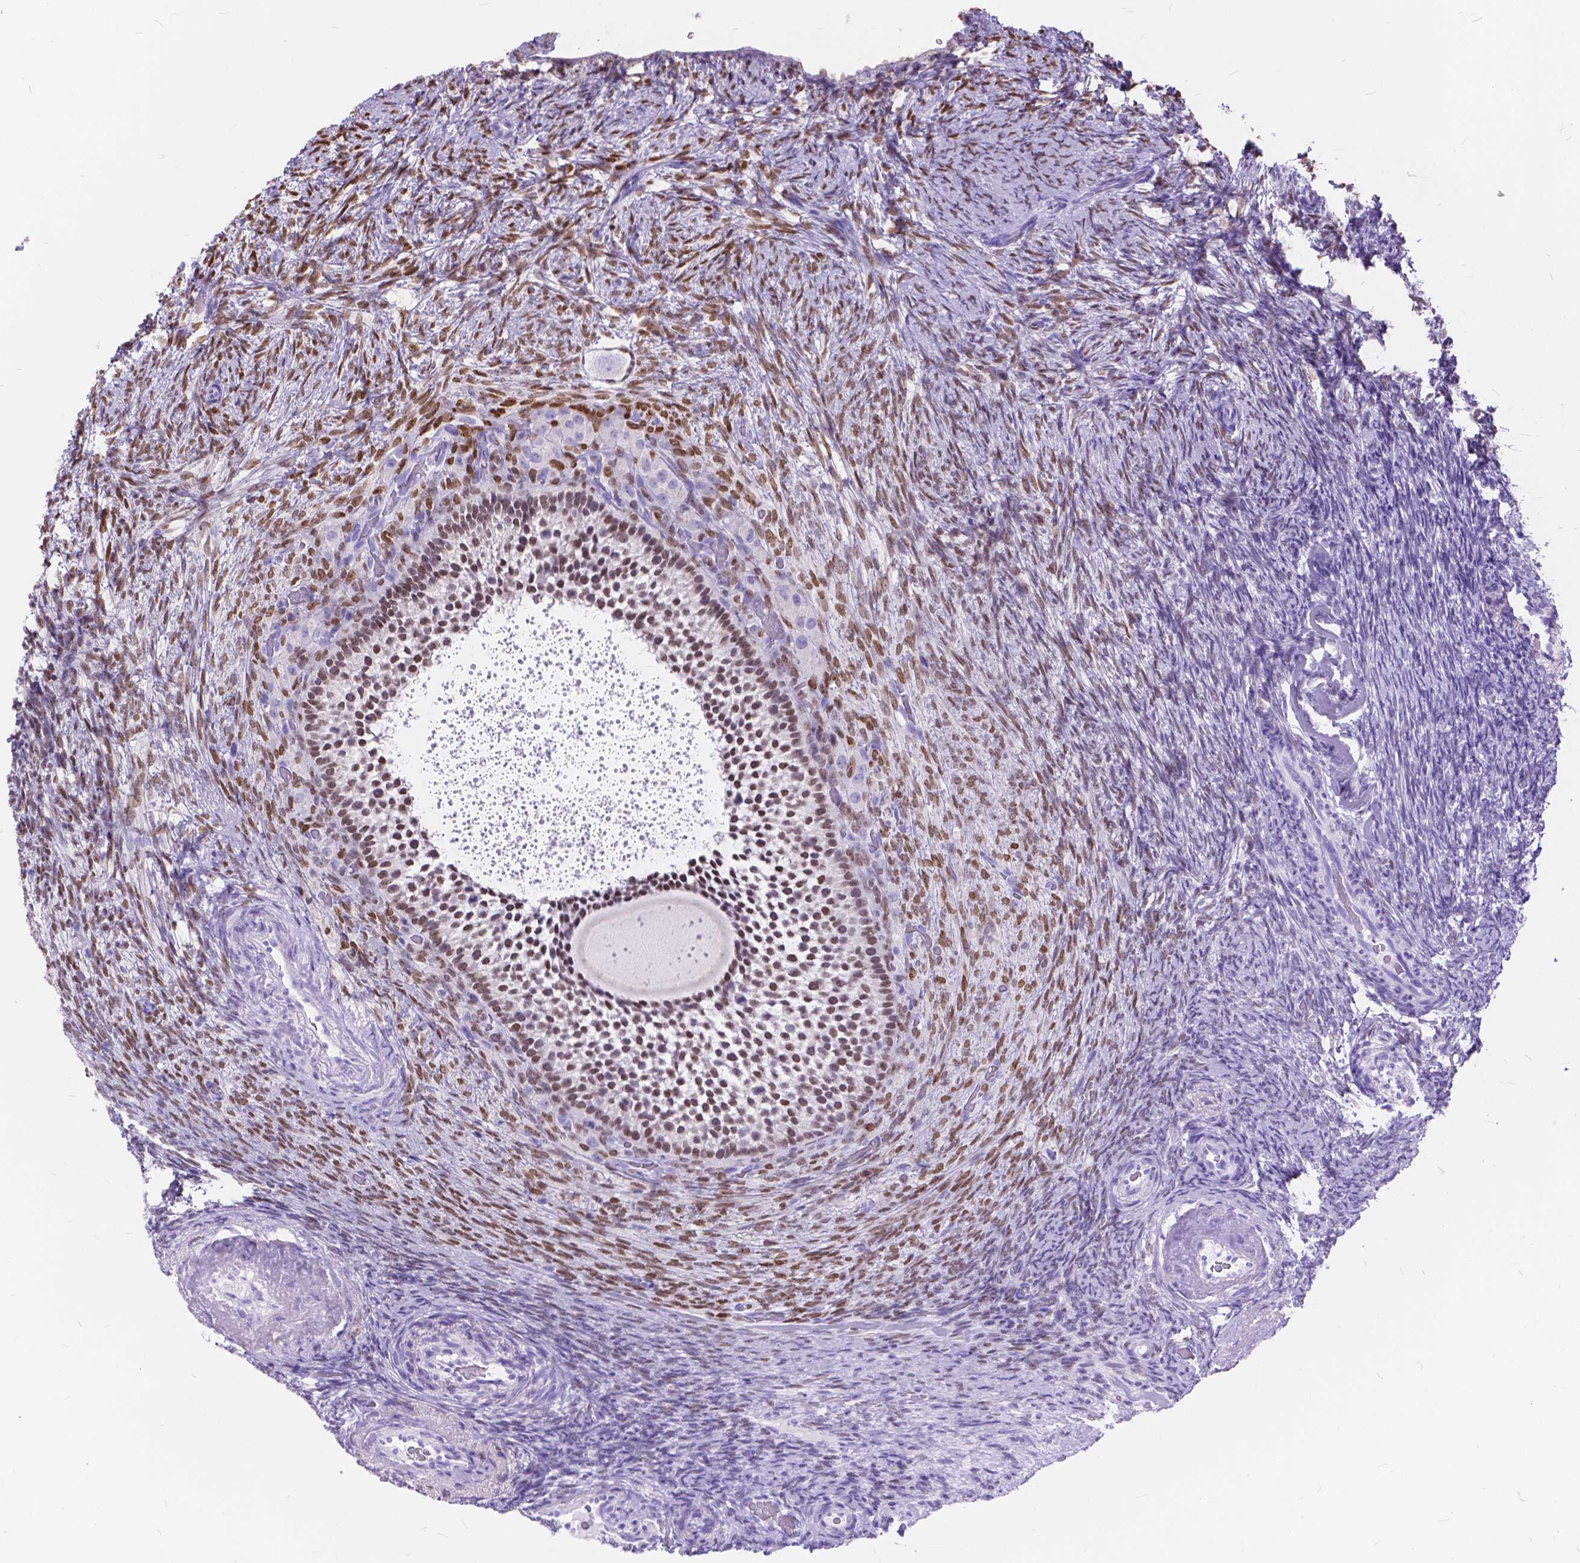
{"staining": {"intensity": "moderate", "quantity": ">75%", "location": "nuclear"}, "tissue": "ovary", "cell_type": "Follicle cells", "image_type": "normal", "snomed": [{"axis": "morphology", "description": "Normal tissue, NOS"}, {"axis": "topography", "description": "Ovary"}], "caption": "The image shows staining of unremarkable ovary, revealing moderate nuclear protein positivity (brown color) within follicle cells.", "gene": "FOXL2", "patient": {"sex": "female", "age": 34}}